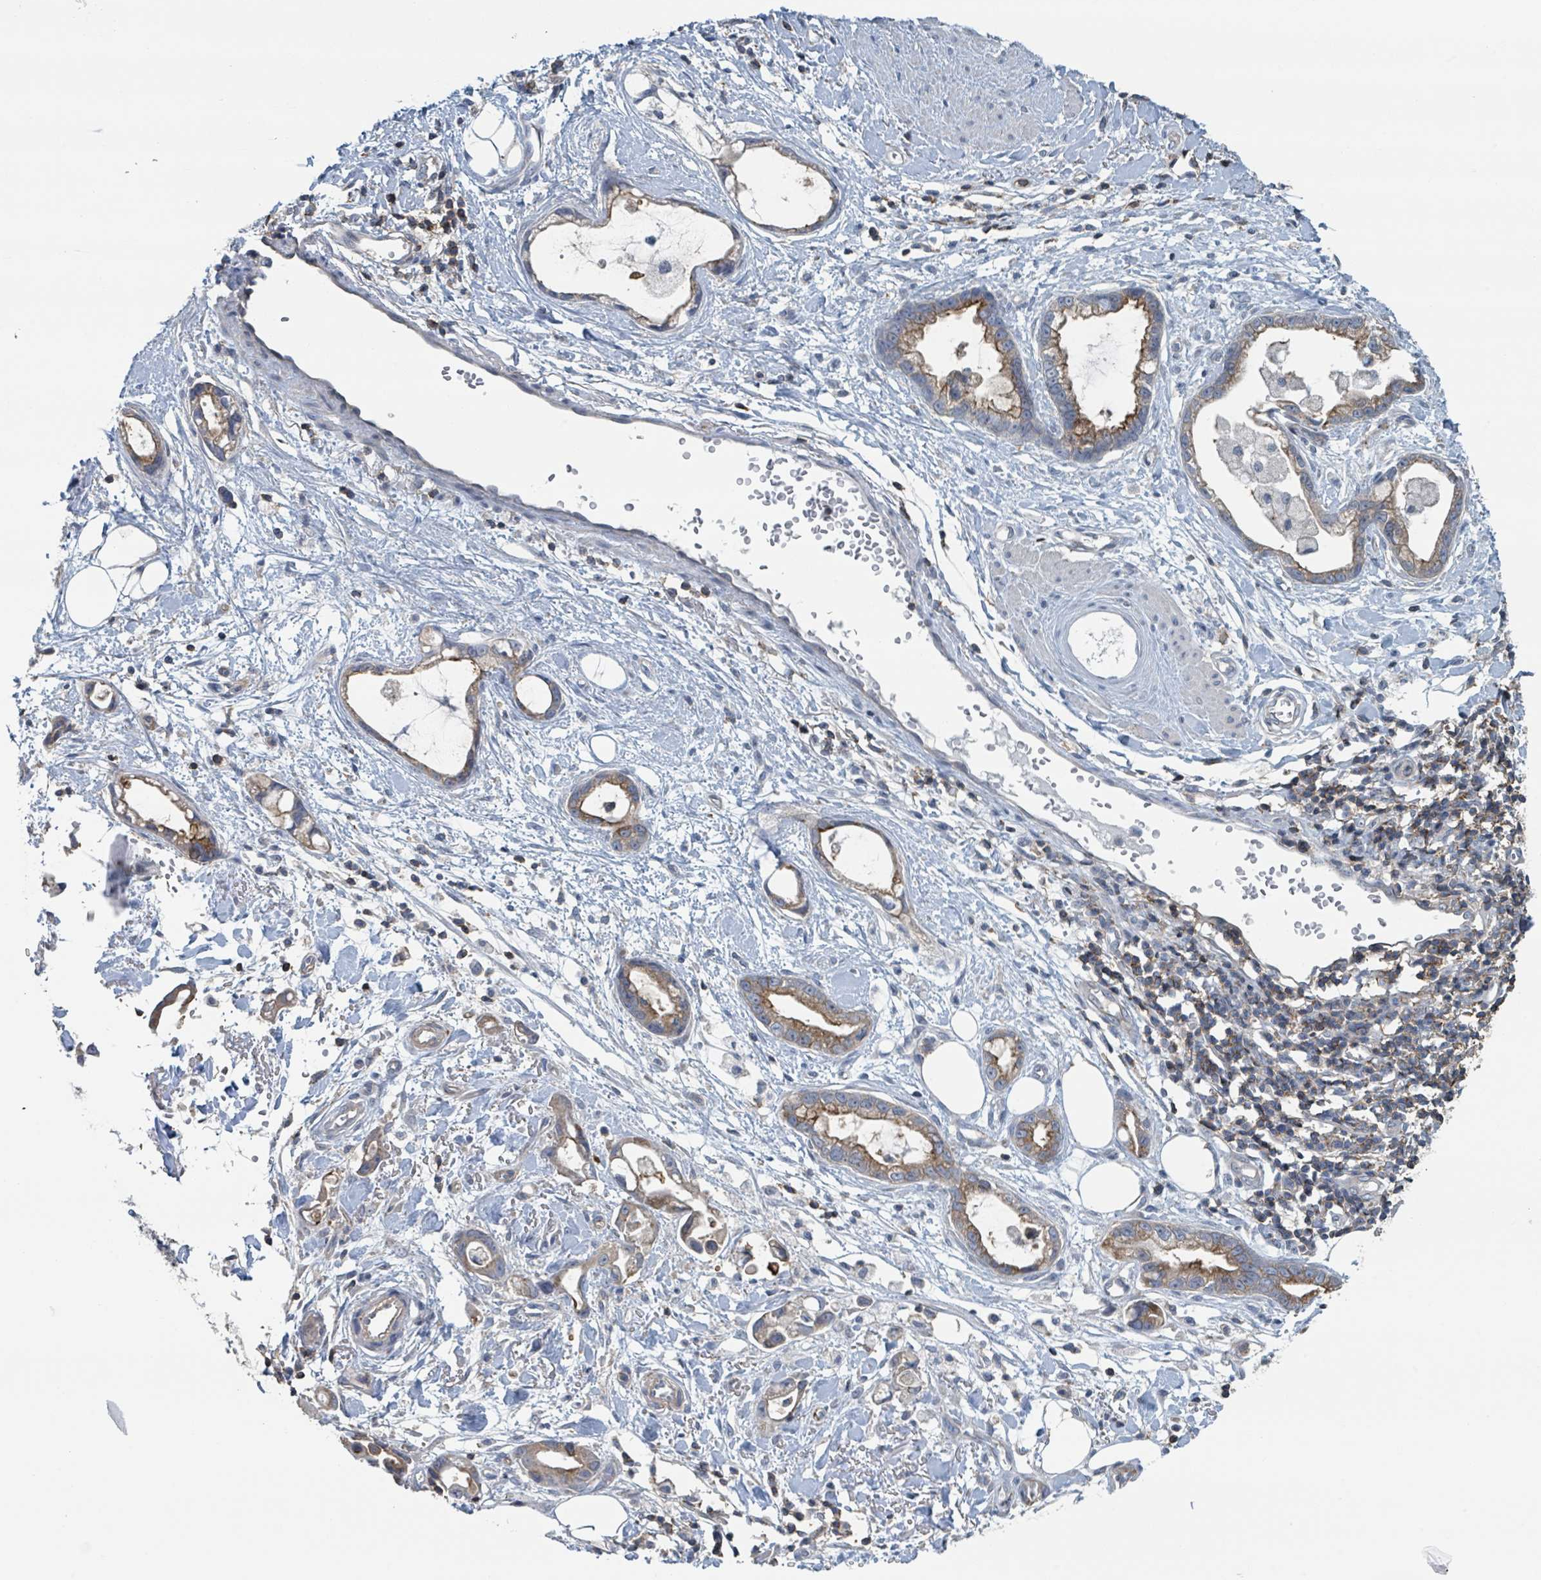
{"staining": {"intensity": "moderate", "quantity": "25%-75%", "location": "cytoplasmic/membranous"}, "tissue": "stomach cancer", "cell_type": "Tumor cells", "image_type": "cancer", "snomed": [{"axis": "morphology", "description": "Adenocarcinoma, NOS"}, {"axis": "topography", "description": "Stomach"}], "caption": "Human stomach adenocarcinoma stained with a protein marker displays moderate staining in tumor cells.", "gene": "LRRC42", "patient": {"sex": "male", "age": 55}}